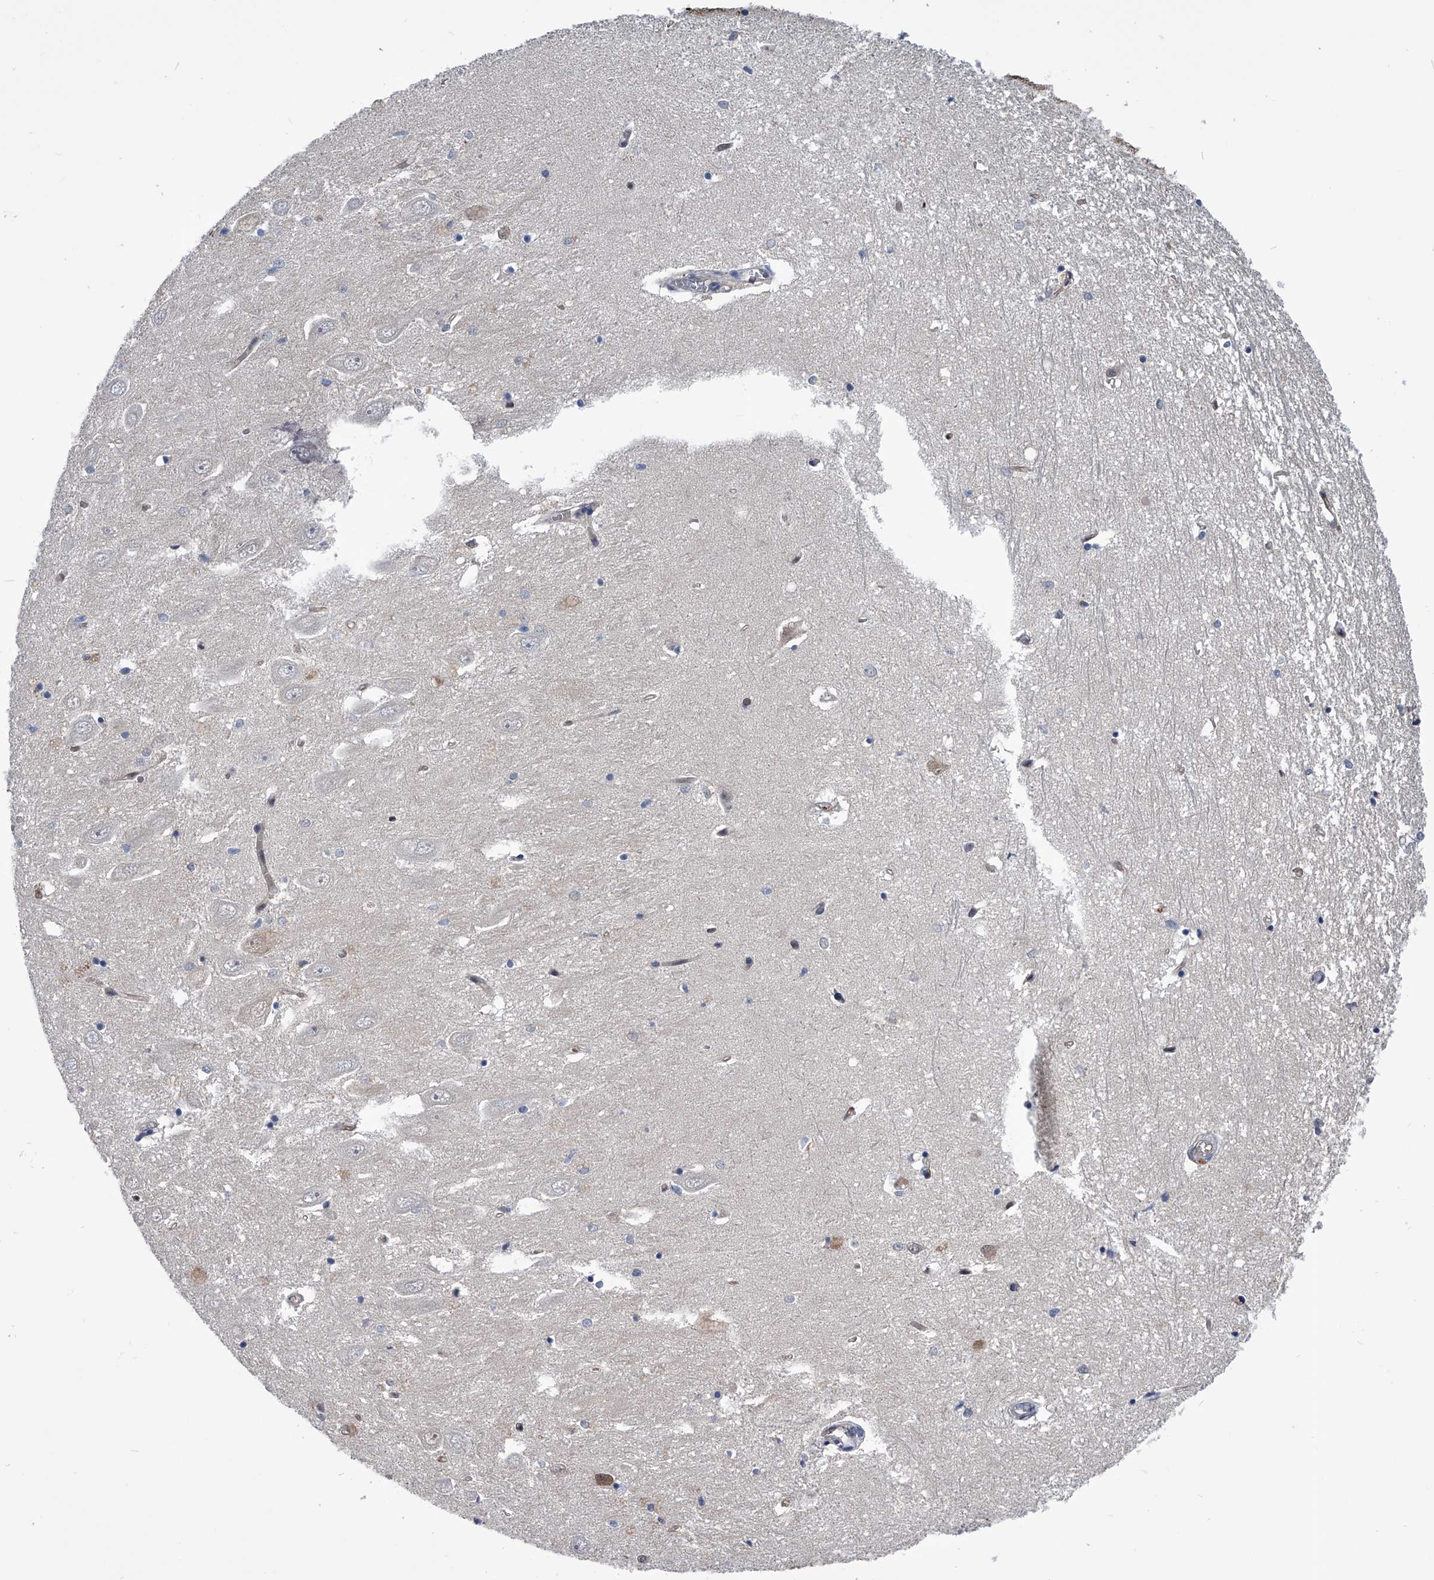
{"staining": {"intensity": "negative", "quantity": "none", "location": "none"}, "tissue": "hippocampus", "cell_type": "Glial cells", "image_type": "normal", "snomed": [{"axis": "morphology", "description": "Normal tissue, NOS"}, {"axis": "topography", "description": "Hippocampus"}], "caption": "Glial cells show no significant expression in benign hippocampus. (DAB immunohistochemistry (IHC), high magnification).", "gene": "PDXK", "patient": {"sex": "female", "age": 64}}